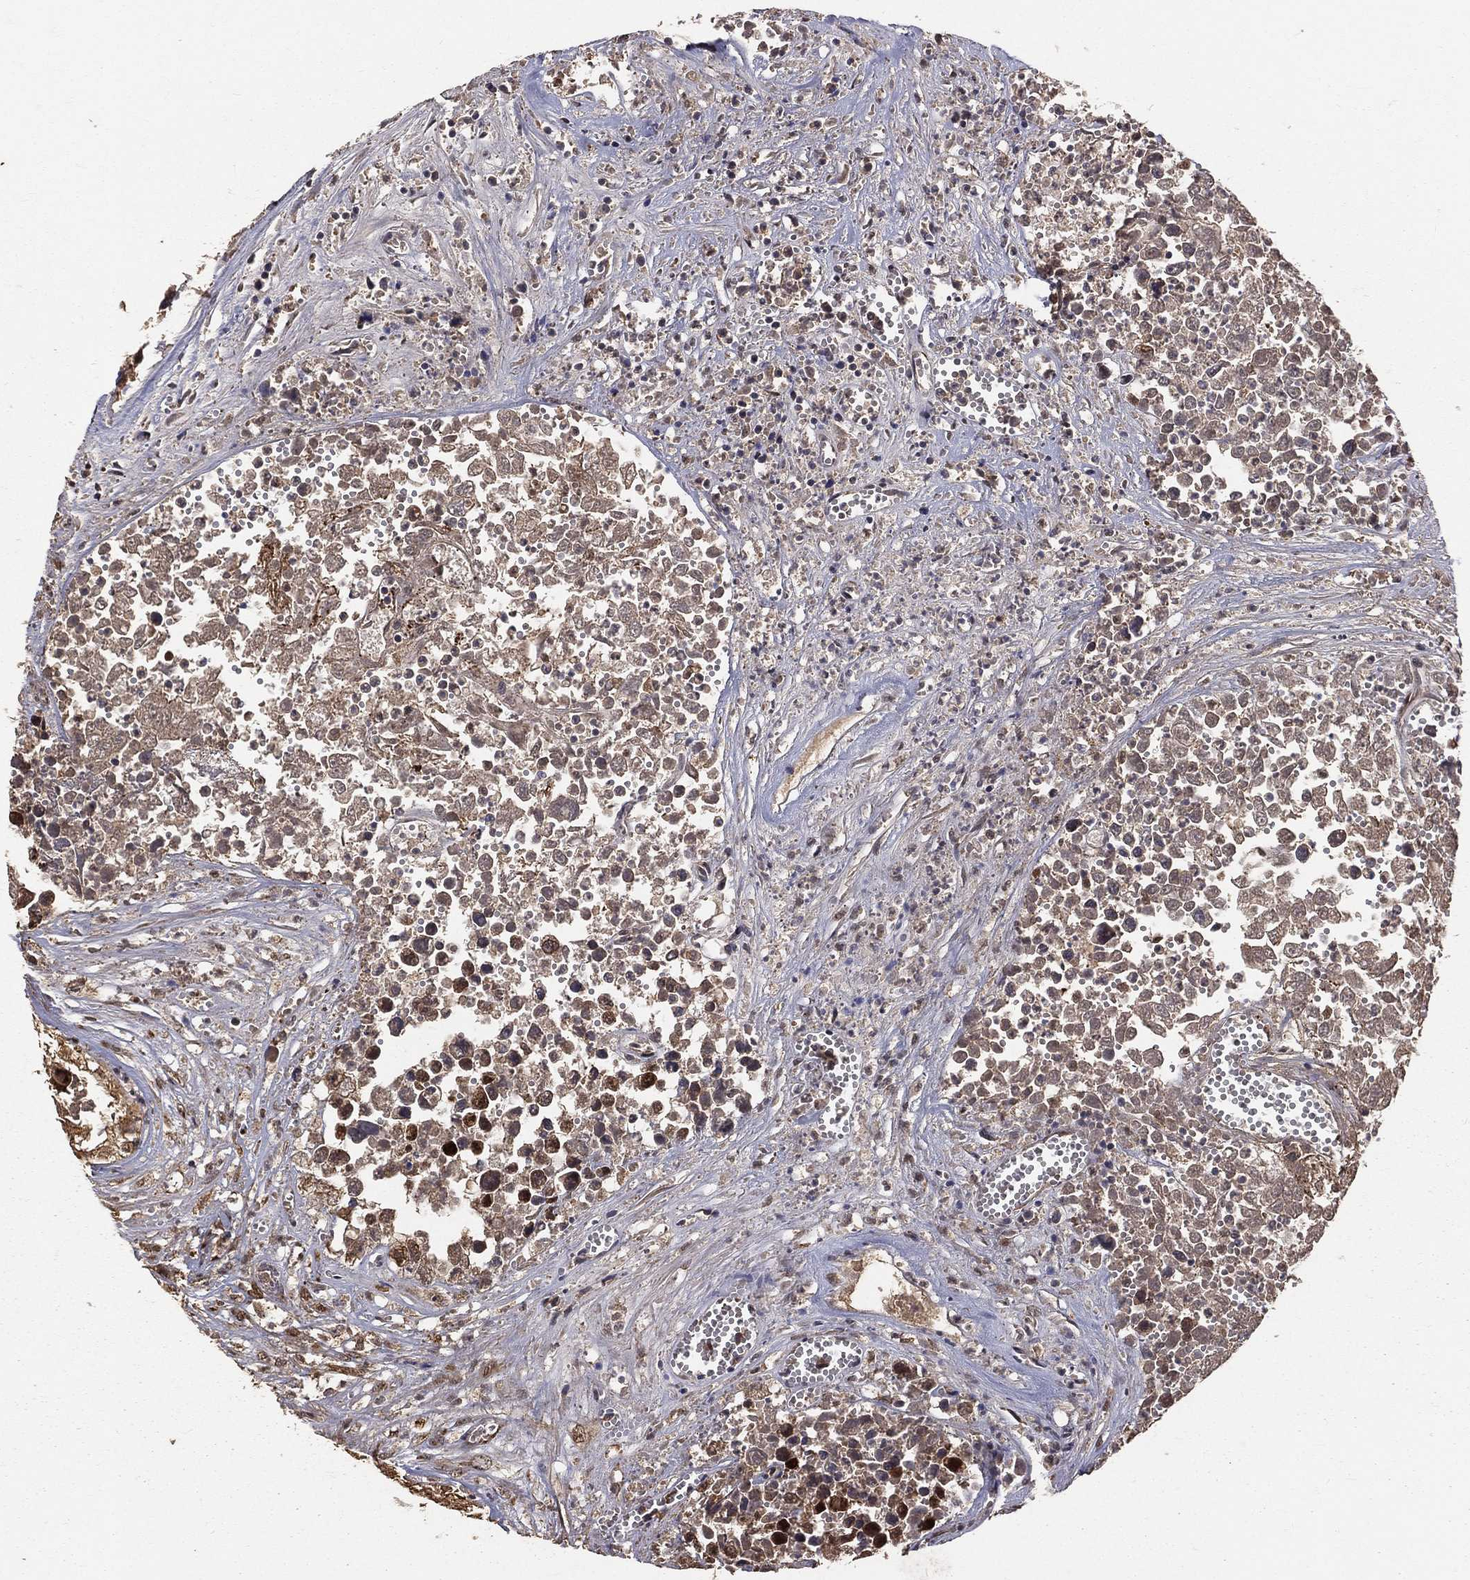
{"staining": {"intensity": "moderate", "quantity": "<25%", "location": "cytoplasmic/membranous,nuclear"}, "tissue": "testis cancer", "cell_type": "Tumor cells", "image_type": "cancer", "snomed": [{"axis": "morphology", "description": "Seminoma, NOS"}, {"axis": "morphology", "description": "Carcinoma, Embryonal, NOS"}, {"axis": "topography", "description": "Testis"}], "caption": "This micrograph shows immunohistochemistry staining of testis seminoma, with low moderate cytoplasmic/membranous and nuclear expression in about <25% of tumor cells.", "gene": "MAPK1", "patient": {"sex": "male", "age": 22}}